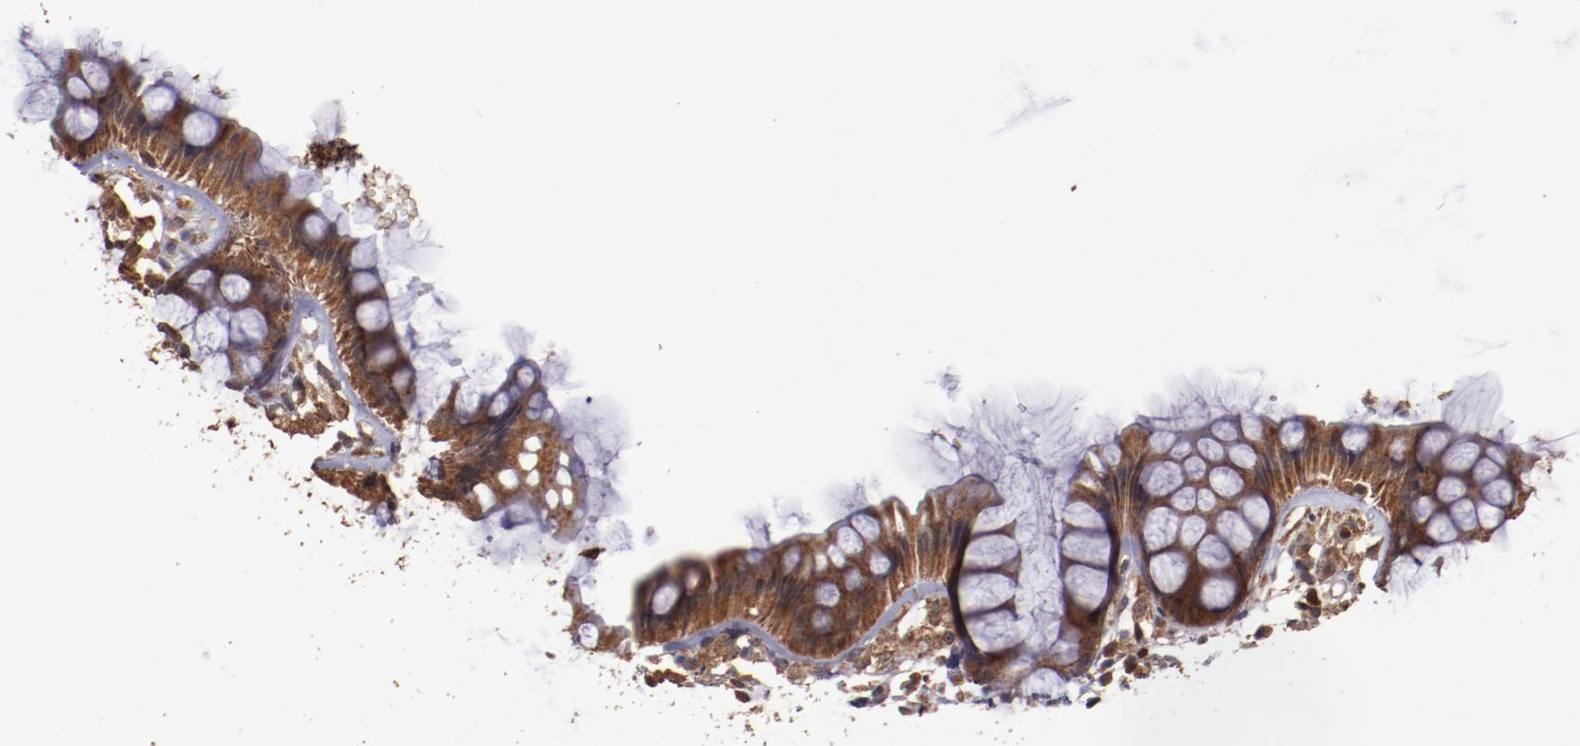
{"staining": {"intensity": "strong", "quantity": ">75%", "location": "cytoplasmic/membranous"}, "tissue": "rectum", "cell_type": "Glandular cells", "image_type": "normal", "snomed": [{"axis": "morphology", "description": "Normal tissue, NOS"}, {"axis": "topography", "description": "Rectum"}], "caption": "Immunohistochemical staining of benign human rectum displays >75% levels of strong cytoplasmic/membranous protein positivity in approximately >75% of glandular cells. The protein is stained brown, and the nuclei are stained in blue (DAB (3,3'-diaminobenzidine) IHC with brightfield microscopy, high magnification).", "gene": "TXNDC16", "patient": {"sex": "female", "age": 66}}